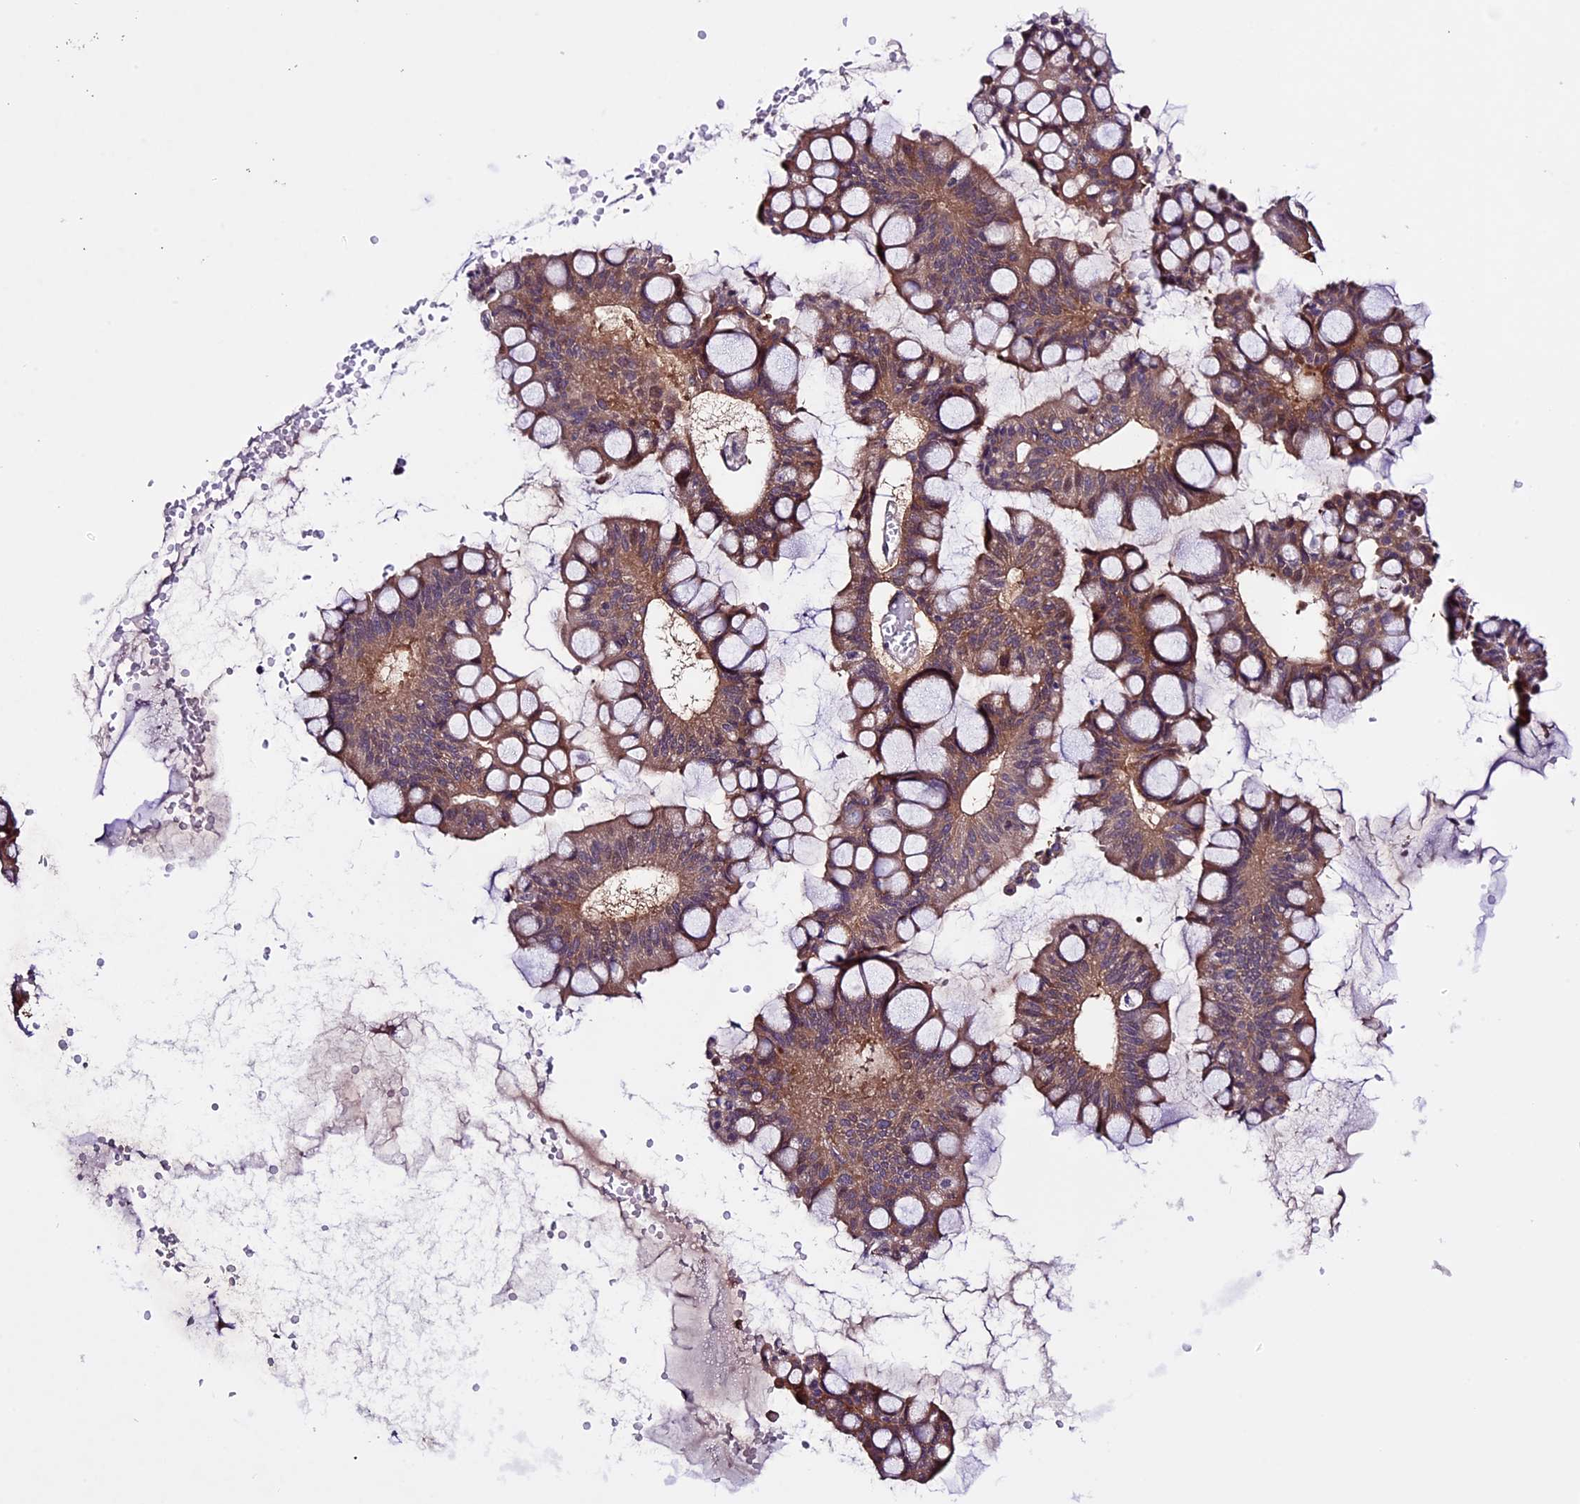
{"staining": {"intensity": "moderate", "quantity": ">75%", "location": "cytoplasmic/membranous"}, "tissue": "ovarian cancer", "cell_type": "Tumor cells", "image_type": "cancer", "snomed": [{"axis": "morphology", "description": "Cystadenocarcinoma, mucinous, NOS"}, {"axis": "topography", "description": "Ovary"}], "caption": "Immunohistochemistry histopathology image of neoplastic tissue: ovarian cancer stained using immunohistochemistry (IHC) demonstrates medium levels of moderate protein expression localized specifically in the cytoplasmic/membranous of tumor cells, appearing as a cytoplasmic/membranous brown color.", "gene": "XKR7", "patient": {"sex": "female", "age": 73}}